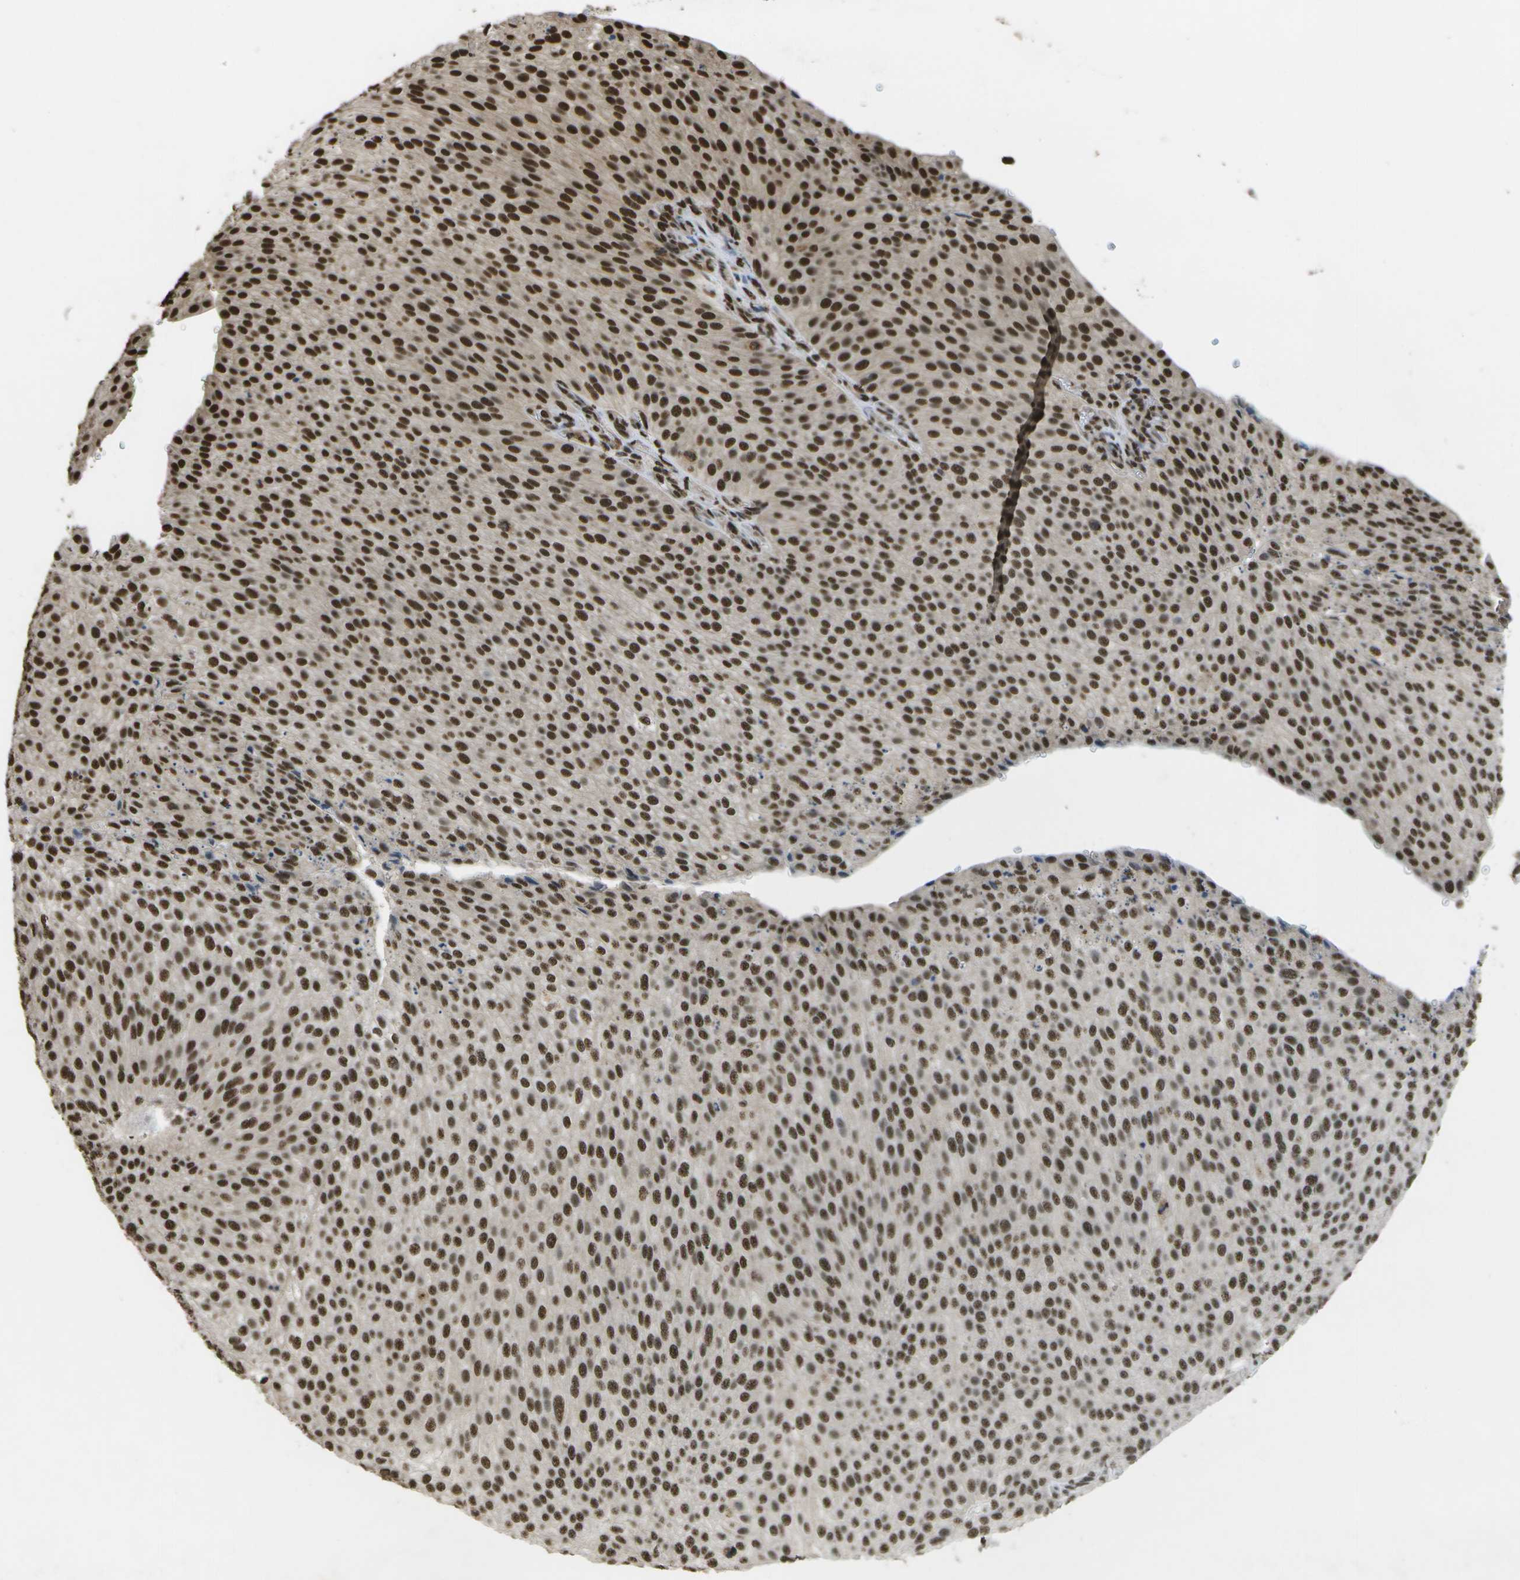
{"staining": {"intensity": "strong", "quantity": ">75%", "location": "nuclear"}, "tissue": "urothelial cancer", "cell_type": "Tumor cells", "image_type": "cancer", "snomed": [{"axis": "morphology", "description": "Urothelial carcinoma, Low grade"}, {"axis": "topography", "description": "Smooth muscle"}, {"axis": "topography", "description": "Urinary bladder"}], "caption": "IHC micrograph of neoplastic tissue: human low-grade urothelial carcinoma stained using immunohistochemistry displays high levels of strong protein expression localized specifically in the nuclear of tumor cells, appearing as a nuclear brown color.", "gene": "SPEN", "patient": {"sex": "male", "age": 60}}